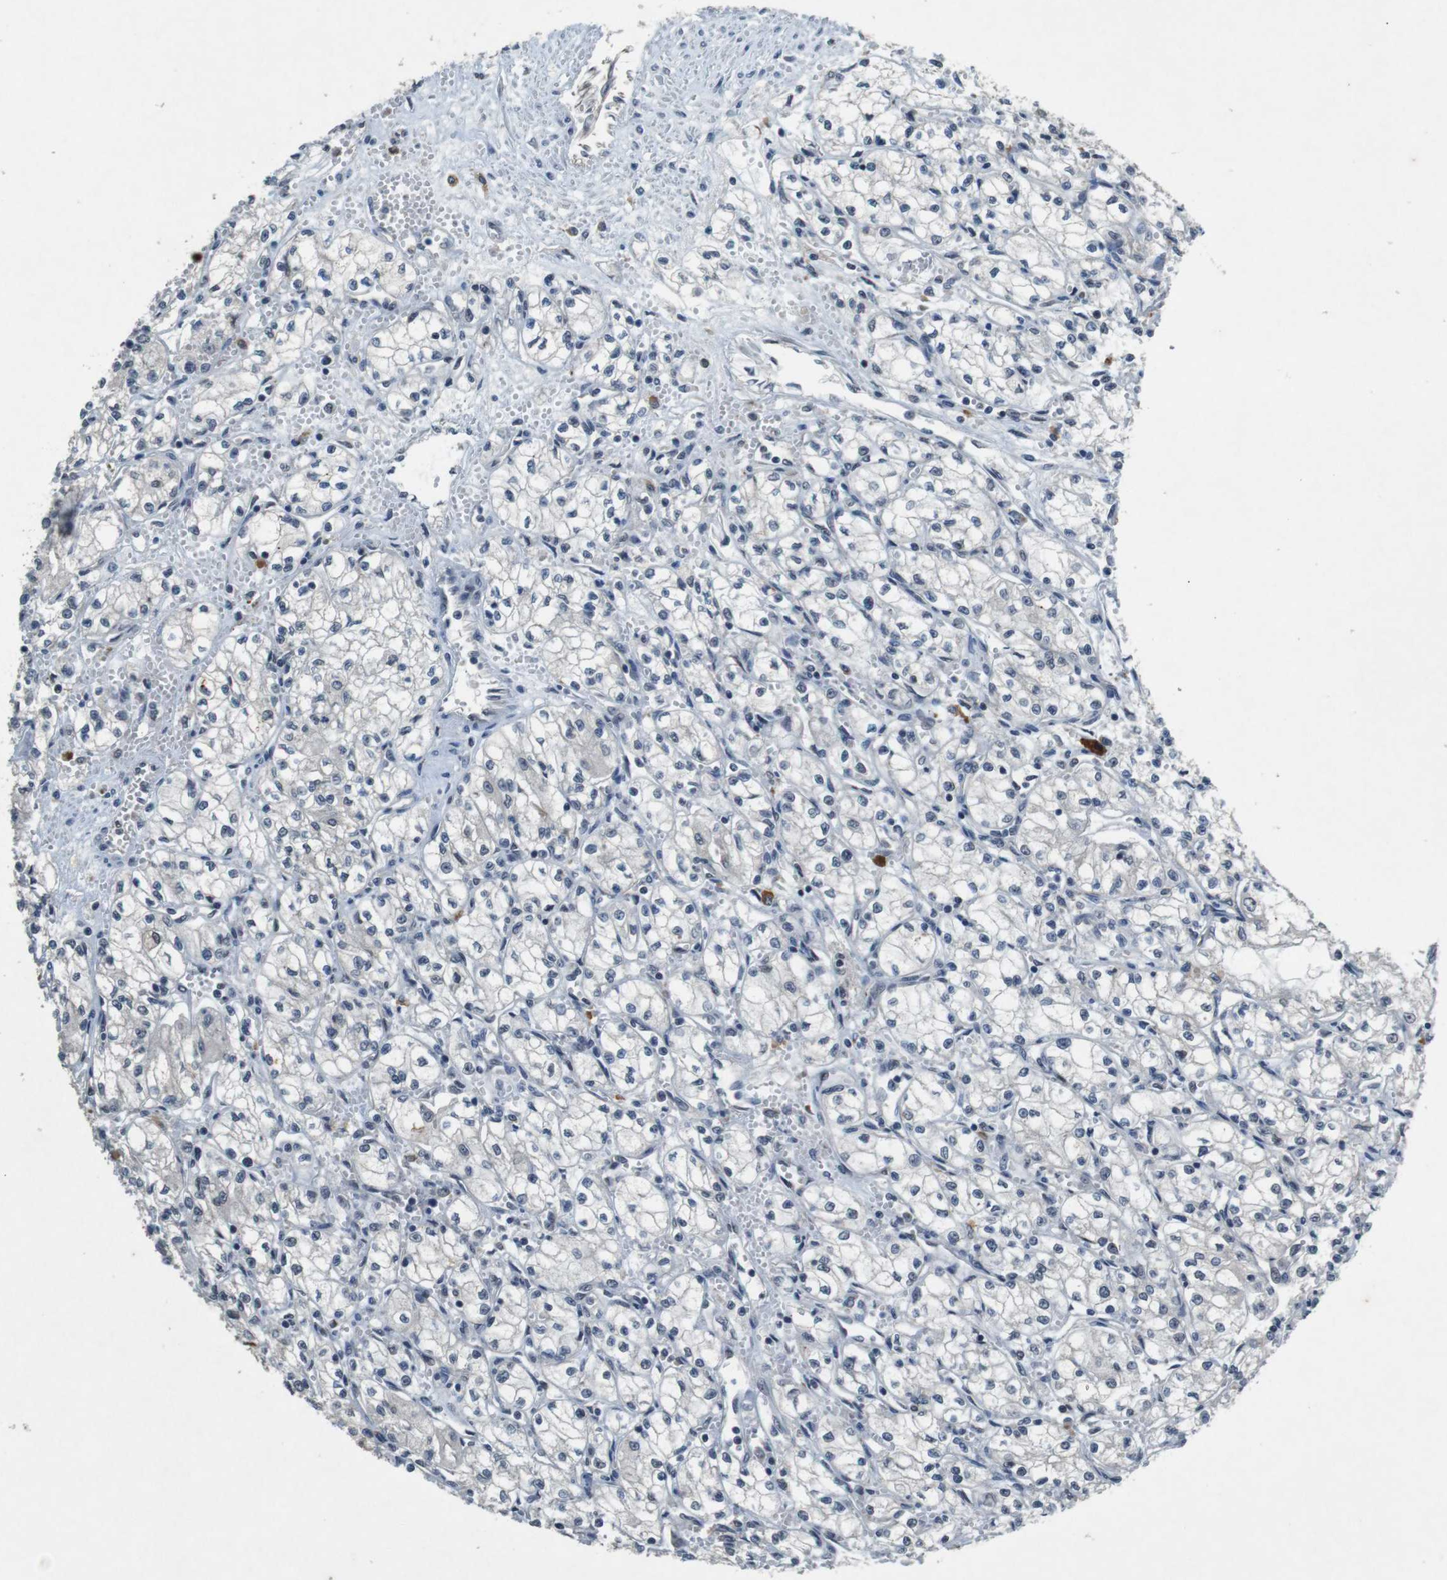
{"staining": {"intensity": "negative", "quantity": "none", "location": "none"}, "tissue": "renal cancer", "cell_type": "Tumor cells", "image_type": "cancer", "snomed": [{"axis": "morphology", "description": "Normal tissue, NOS"}, {"axis": "morphology", "description": "Adenocarcinoma, NOS"}, {"axis": "topography", "description": "Kidney"}], "caption": "This is a image of IHC staining of renal cancer (adenocarcinoma), which shows no staining in tumor cells. The staining was performed using DAB (3,3'-diaminobenzidine) to visualize the protein expression in brown, while the nuclei were stained in blue with hematoxylin (Magnification: 20x).", "gene": "USP7", "patient": {"sex": "male", "age": 59}}